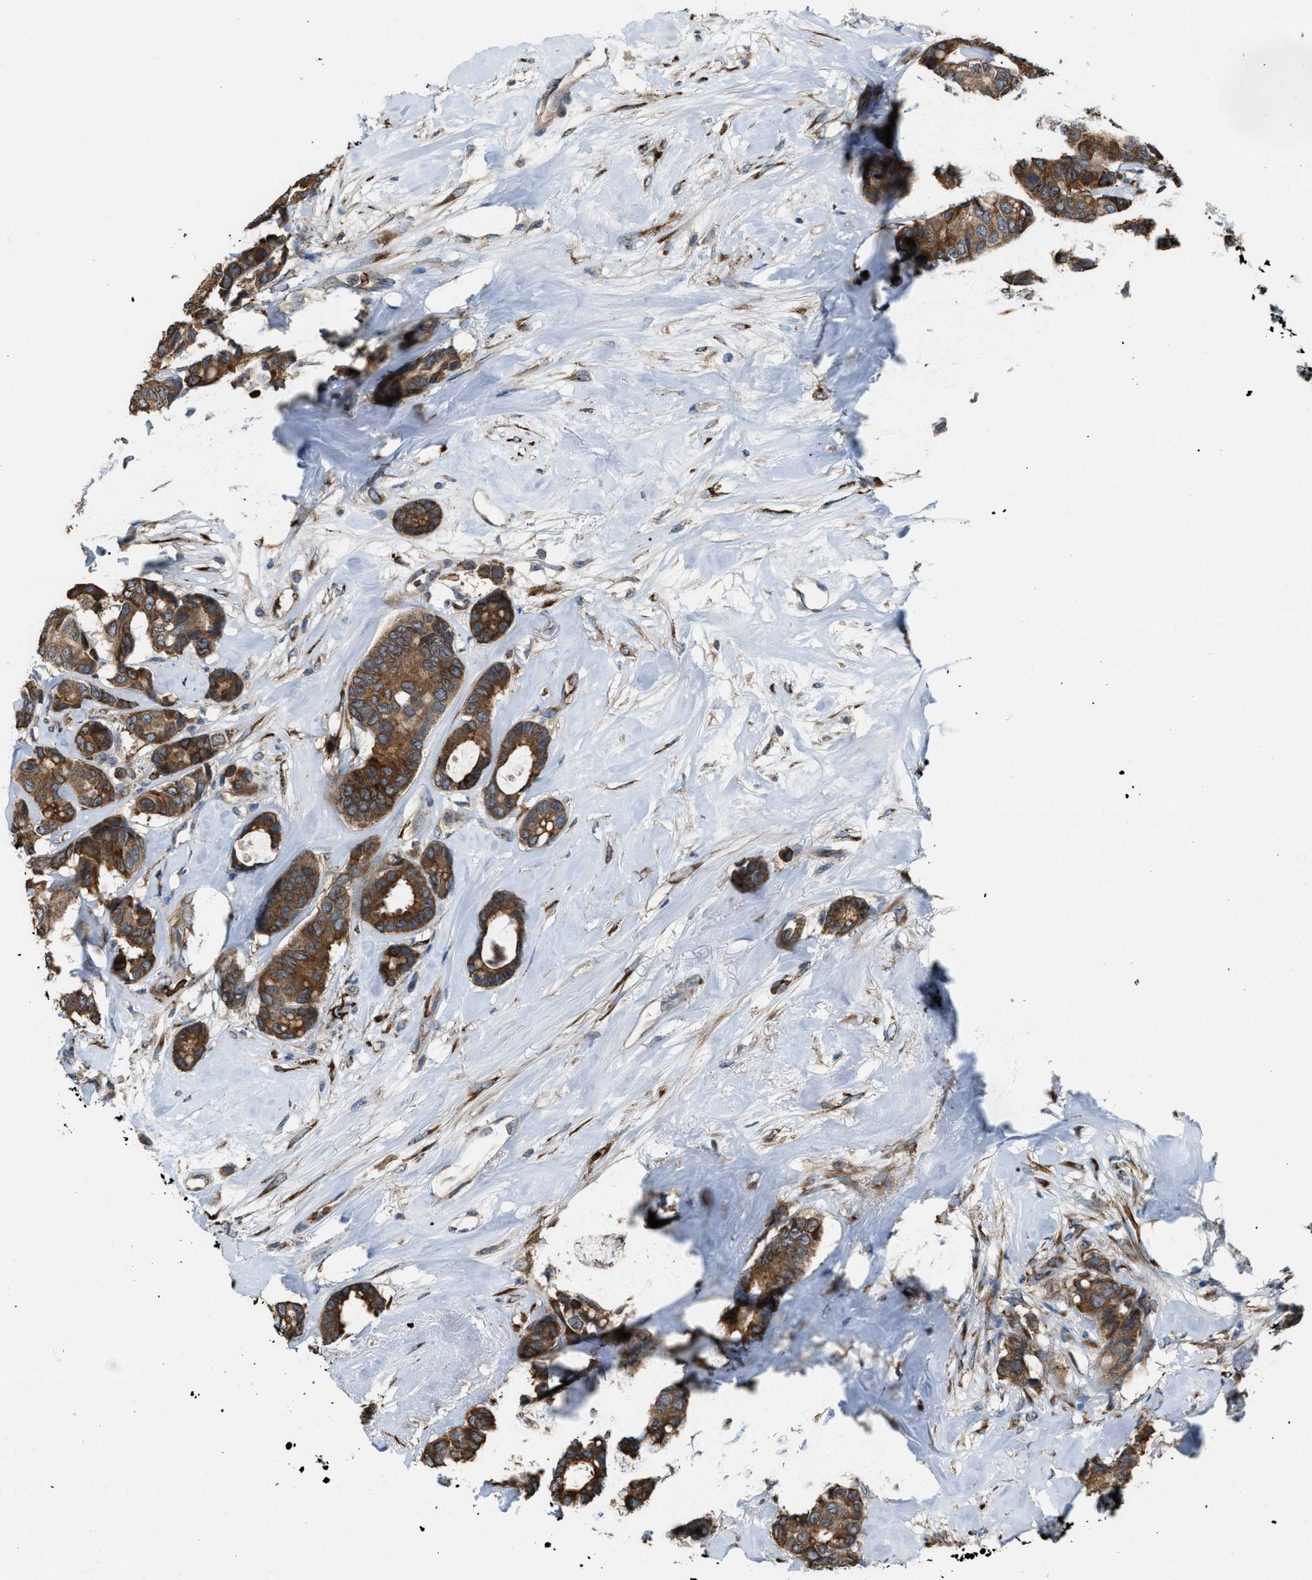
{"staining": {"intensity": "moderate", "quantity": ">75%", "location": "cytoplasmic/membranous"}, "tissue": "breast cancer", "cell_type": "Tumor cells", "image_type": "cancer", "snomed": [{"axis": "morphology", "description": "Duct carcinoma"}, {"axis": "topography", "description": "Breast"}], "caption": "There is medium levels of moderate cytoplasmic/membranous expression in tumor cells of intraductal carcinoma (breast), as demonstrated by immunohistochemical staining (brown color).", "gene": "SELENOM", "patient": {"sex": "female", "age": 87}}